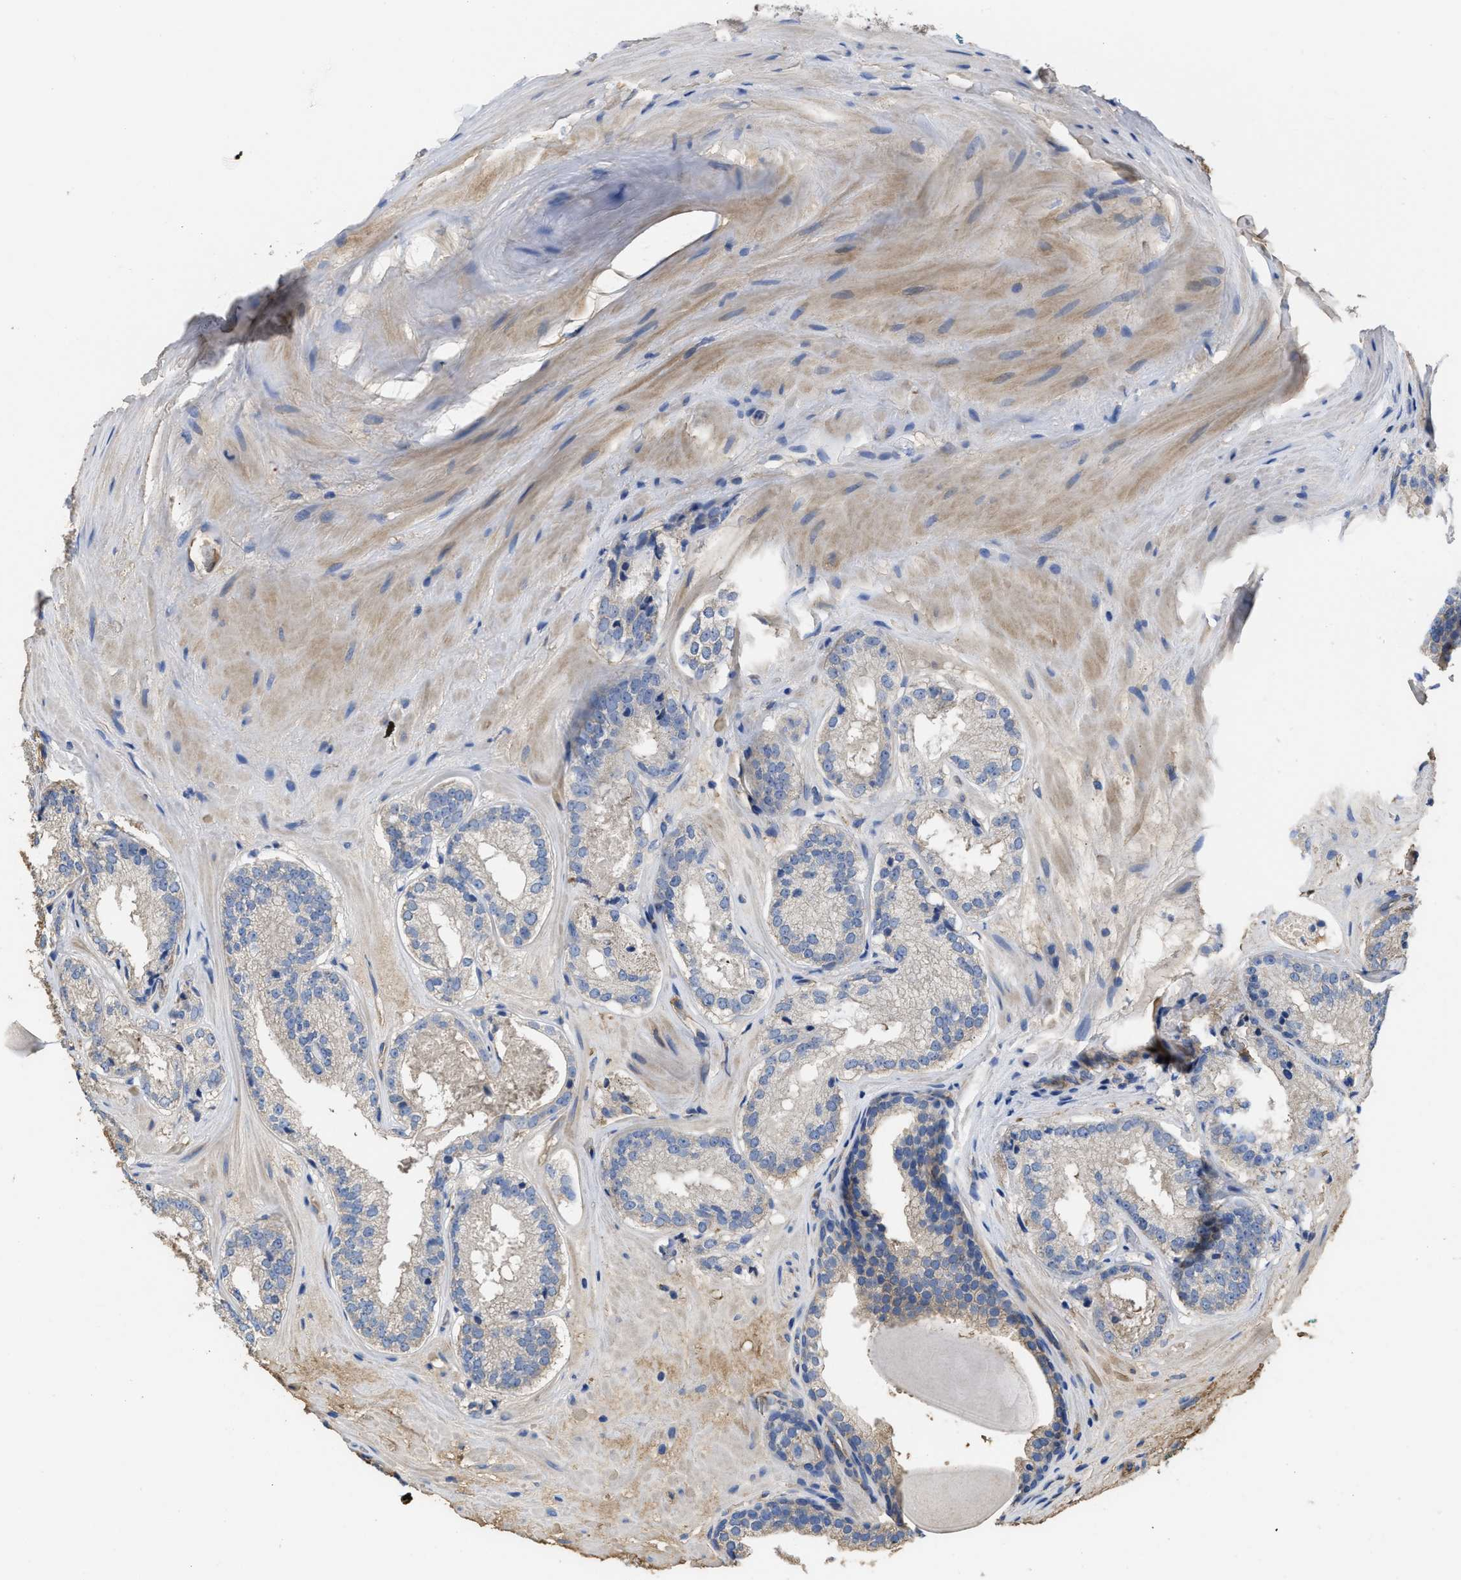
{"staining": {"intensity": "negative", "quantity": "none", "location": "none"}, "tissue": "prostate cancer", "cell_type": "Tumor cells", "image_type": "cancer", "snomed": [{"axis": "morphology", "description": "Adenocarcinoma, High grade"}, {"axis": "topography", "description": "Prostate"}], "caption": "A photomicrograph of human high-grade adenocarcinoma (prostate) is negative for staining in tumor cells.", "gene": "USP4", "patient": {"sex": "male", "age": 65}}